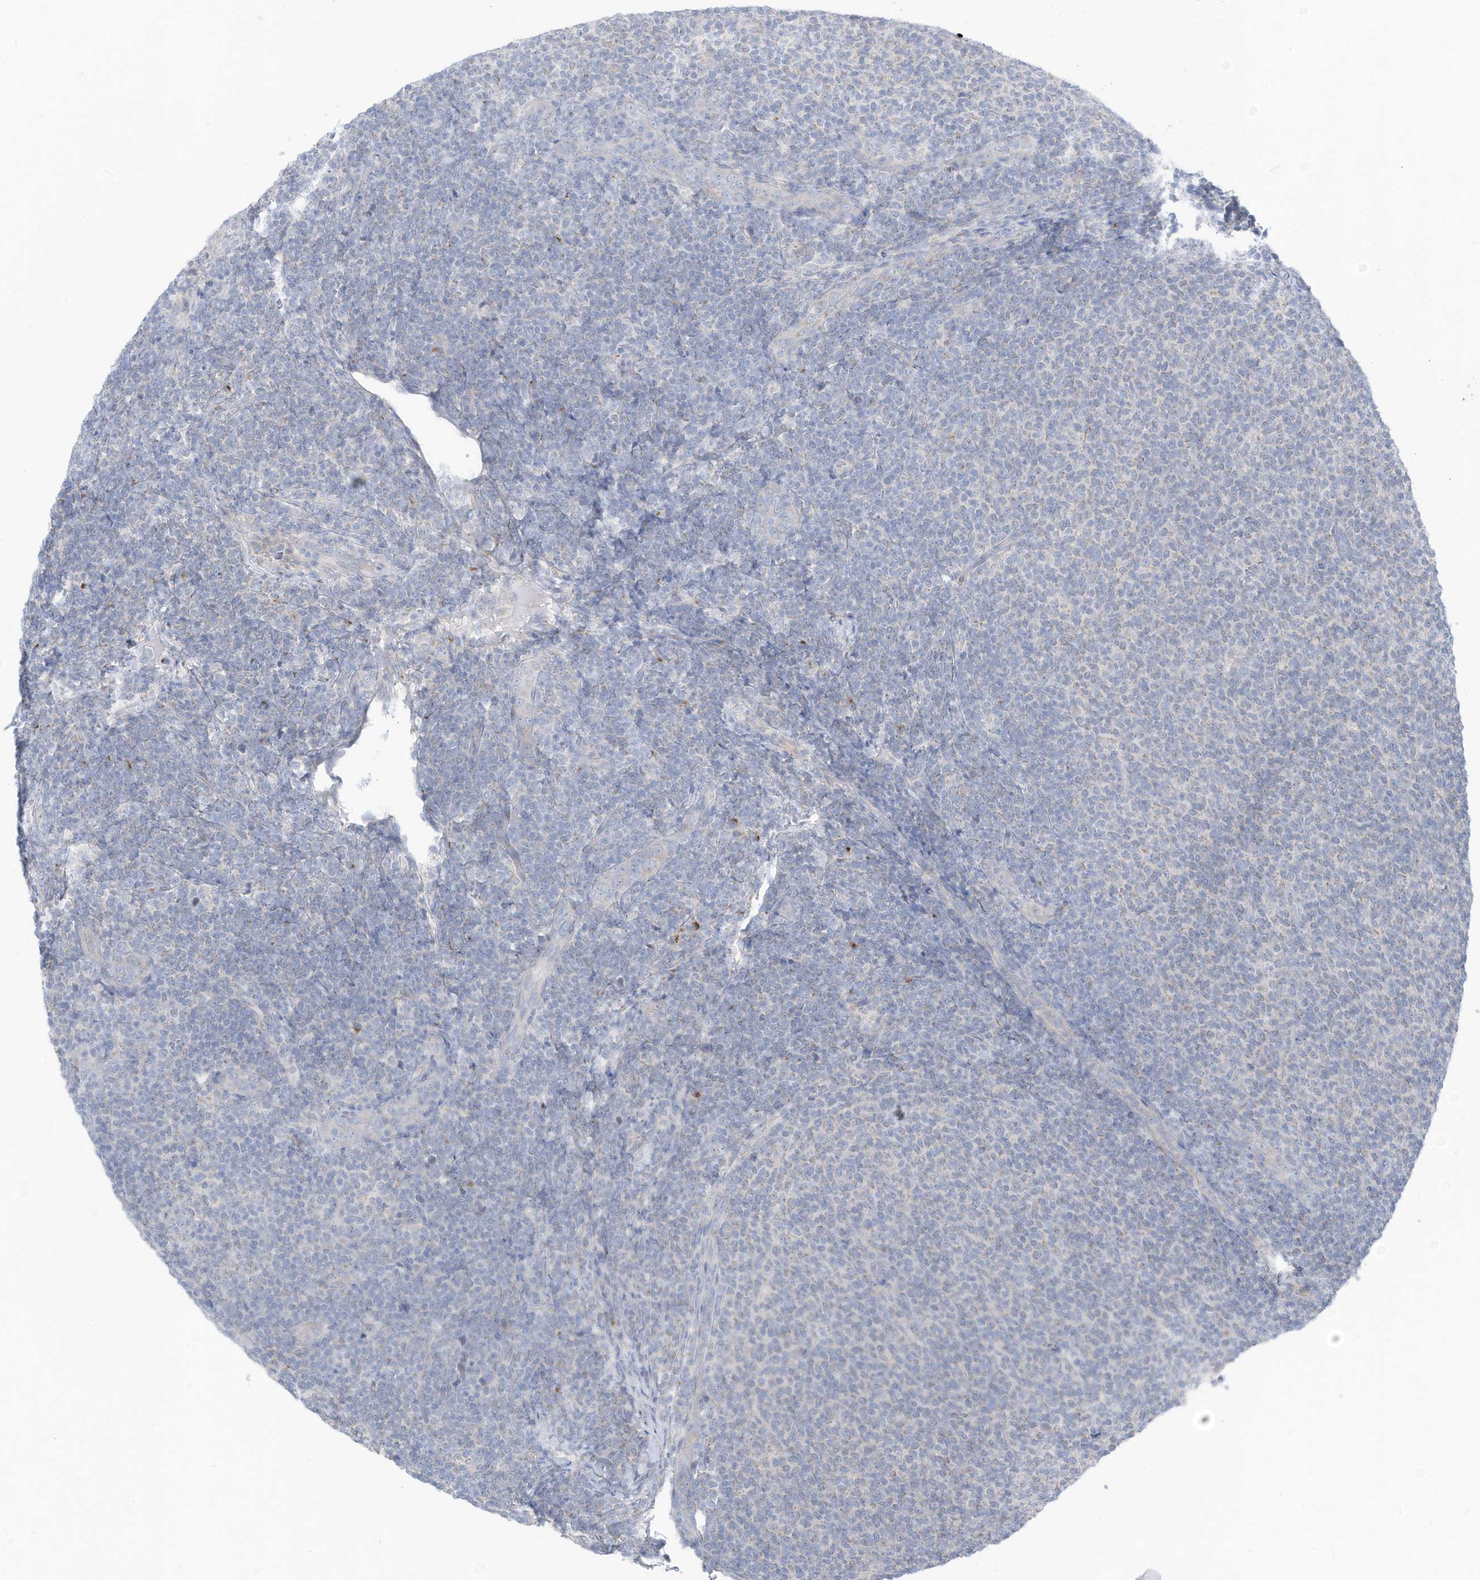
{"staining": {"intensity": "negative", "quantity": "none", "location": "none"}, "tissue": "lymphoma", "cell_type": "Tumor cells", "image_type": "cancer", "snomed": [{"axis": "morphology", "description": "Malignant lymphoma, non-Hodgkin's type, Low grade"}, {"axis": "topography", "description": "Lymph node"}], "caption": "Immunohistochemistry of lymphoma reveals no staining in tumor cells.", "gene": "TRMT2B", "patient": {"sex": "male", "age": 66}}